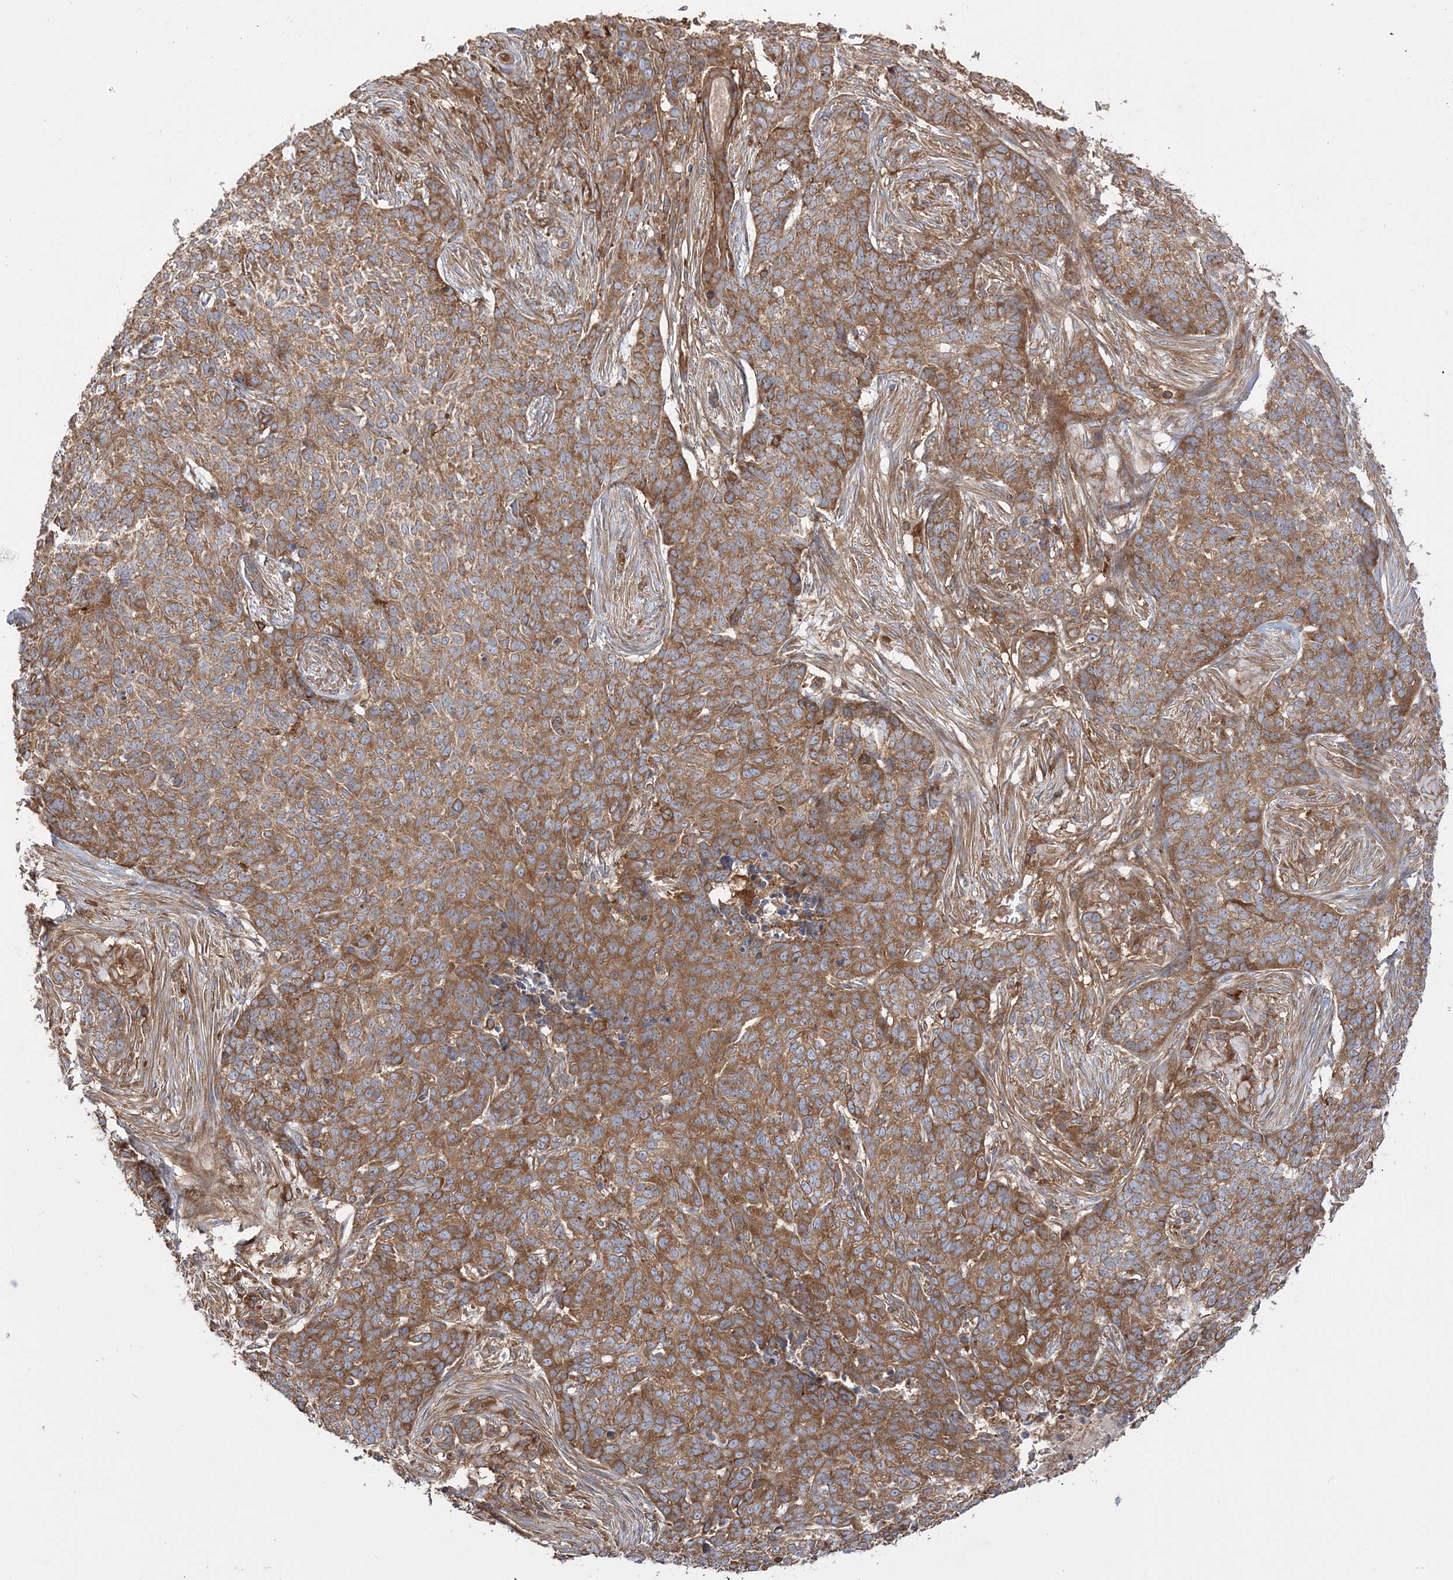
{"staining": {"intensity": "moderate", "quantity": ">75%", "location": "cytoplasmic/membranous"}, "tissue": "skin cancer", "cell_type": "Tumor cells", "image_type": "cancer", "snomed": [{"axis": "morphology", "description": "Basal cell carcinoma"}, {"axis": "topography", "description": "Skin"}], "caption": "DAB immunohistochemical staining of skin basal cell carcinoma demonstrates moderate cytoplasmic/membranous protein expression in approximately >75% of tumor cells.", "gene": "TBC1D5", "patient": {"sex": "male", "age": 85}}